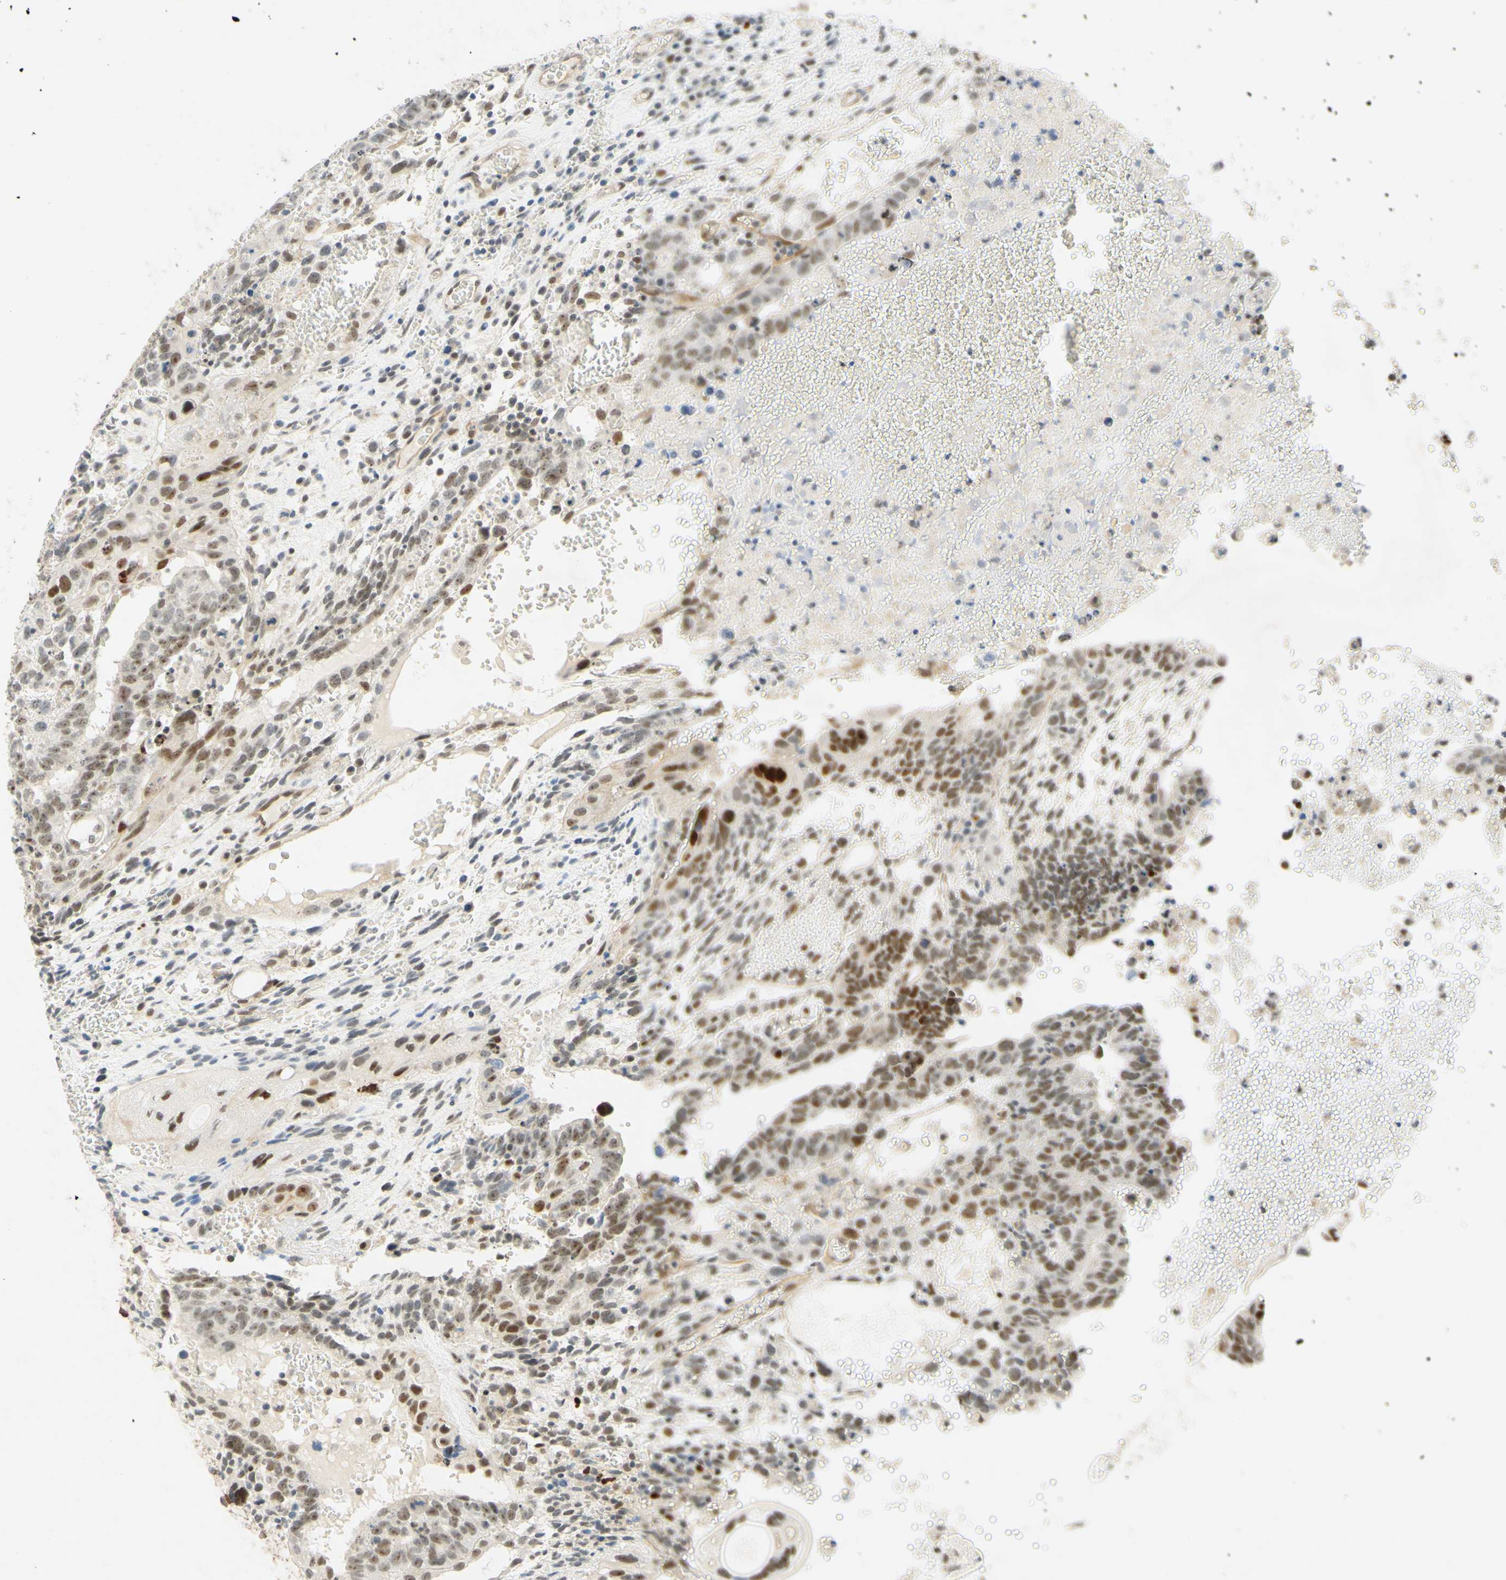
{"staining": {"intensity": "moderate", "quantity": ">75%", "location": "nuclear"}, "tissue": "testis cancer", "cell_type": "Tumor cells", "image_type": "cancer", "snomed": [{"axis": "morphology", "description": "Seminoma, NOS"}, {"axis": "morphology", "description": "Carcinoma, Embryonal, NOS"}, {"axis": "topography", "description": "Testis"}], "caption": "A histopathology image of embryonal carcinoma (testis) stained for a protein demonstrates moderate nuclear brown staining in tumor cells.", "gene": "POLB", "patient": {"sex": "male", "age": 52}}